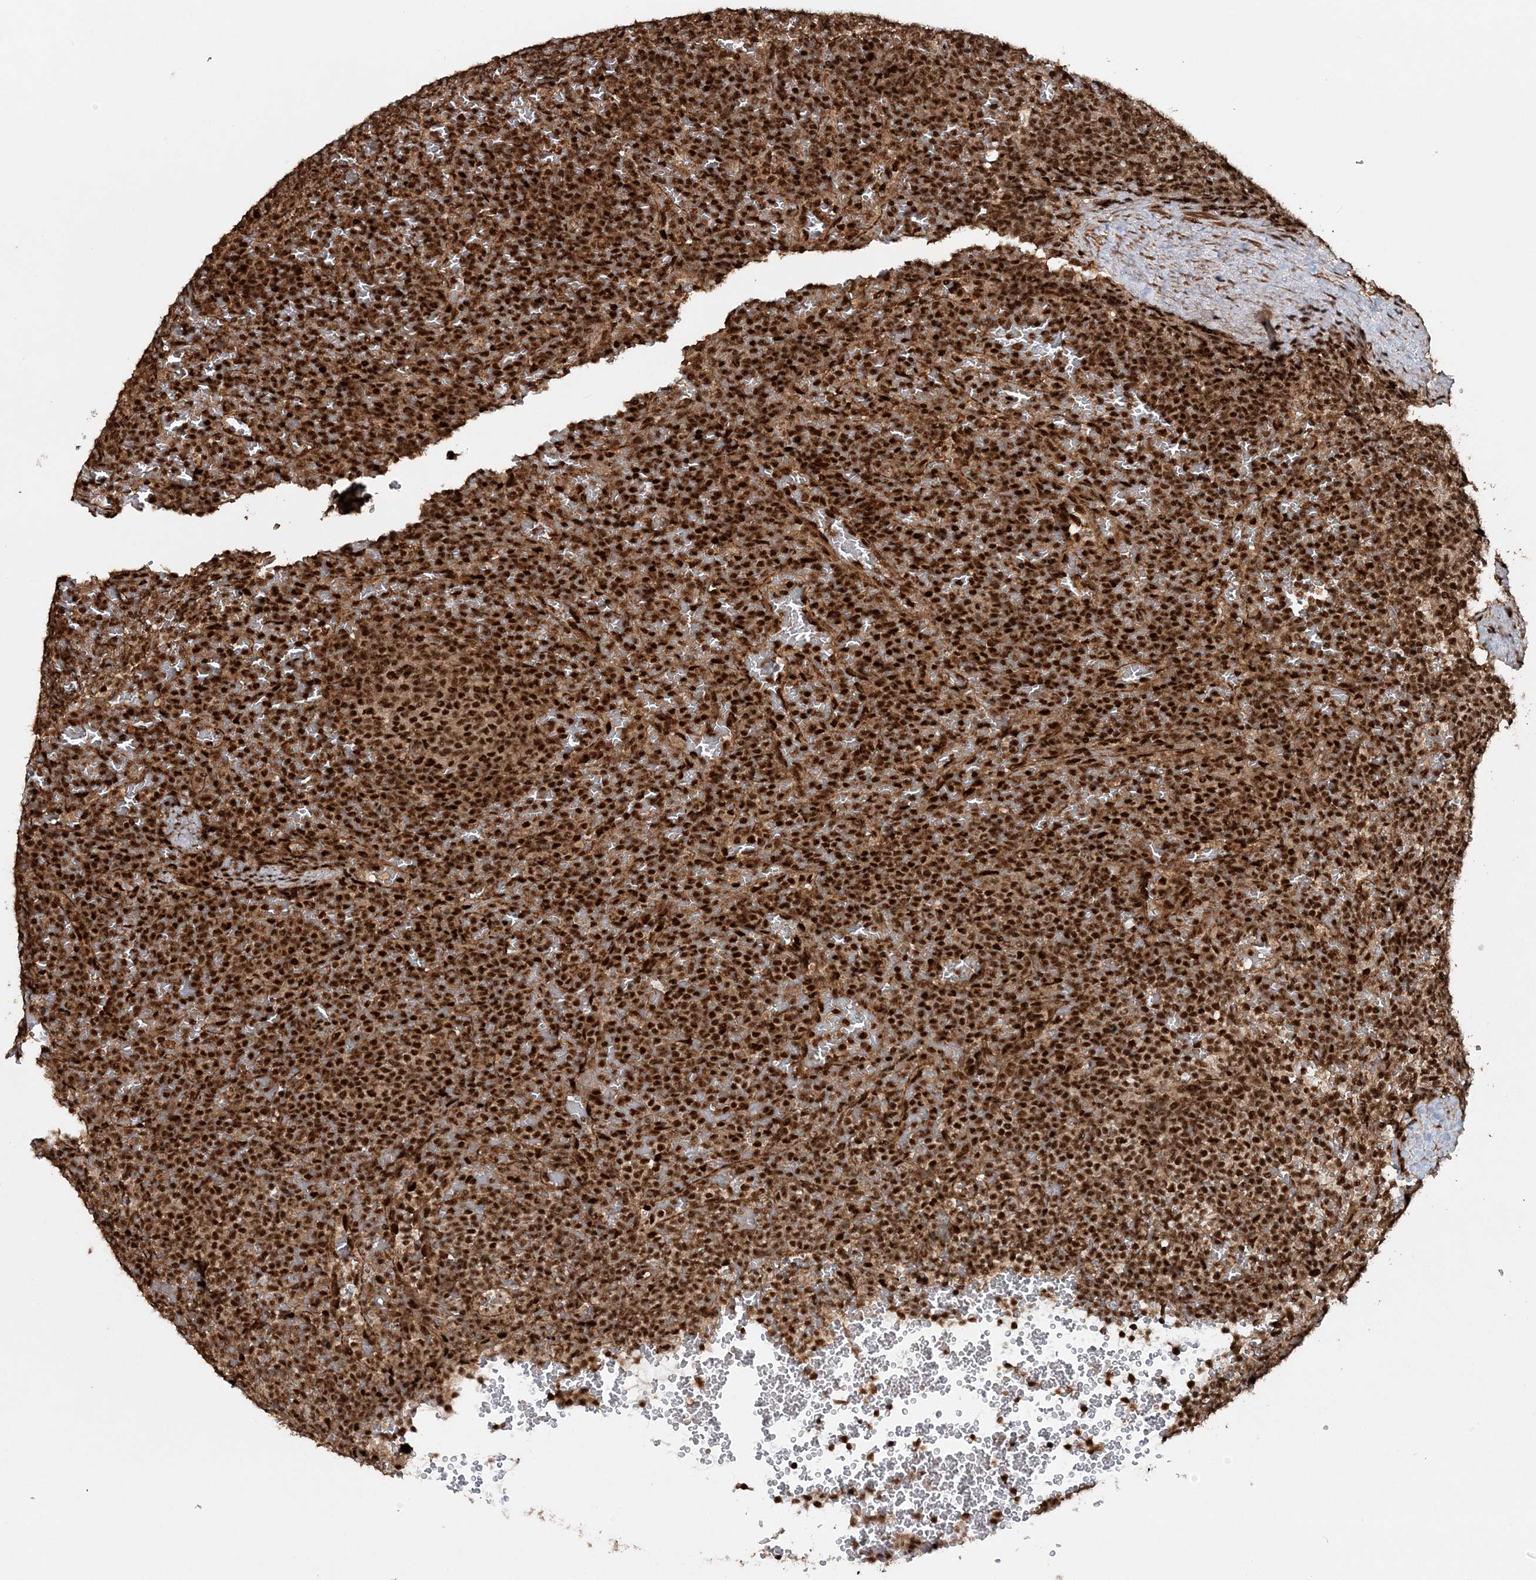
{"staining": {"intensity": "strong", "quantity": ">75%", "location": "cytoplasmic/membranous,nuclear"}, "tissue": "lymphoma", "cell_type": "Tumor cells", "image_type": "cancer", "snomed": [{"axis": "morphology", "description": "Malignant lymphoma, non-Hodgkin's type, Low grade"}, {"axis": "topography", "description": "Spleen"}], "caption": "A histopathology image of human low-grade malignant lymphoma, non-Hodgkin's type stained for a protein demonstrates strong cytoplasmic/membranous and nuclear brown staining in tumor cells.", "gene": "EXOSC8", "patient": {"sex": "female", "age": 77}}